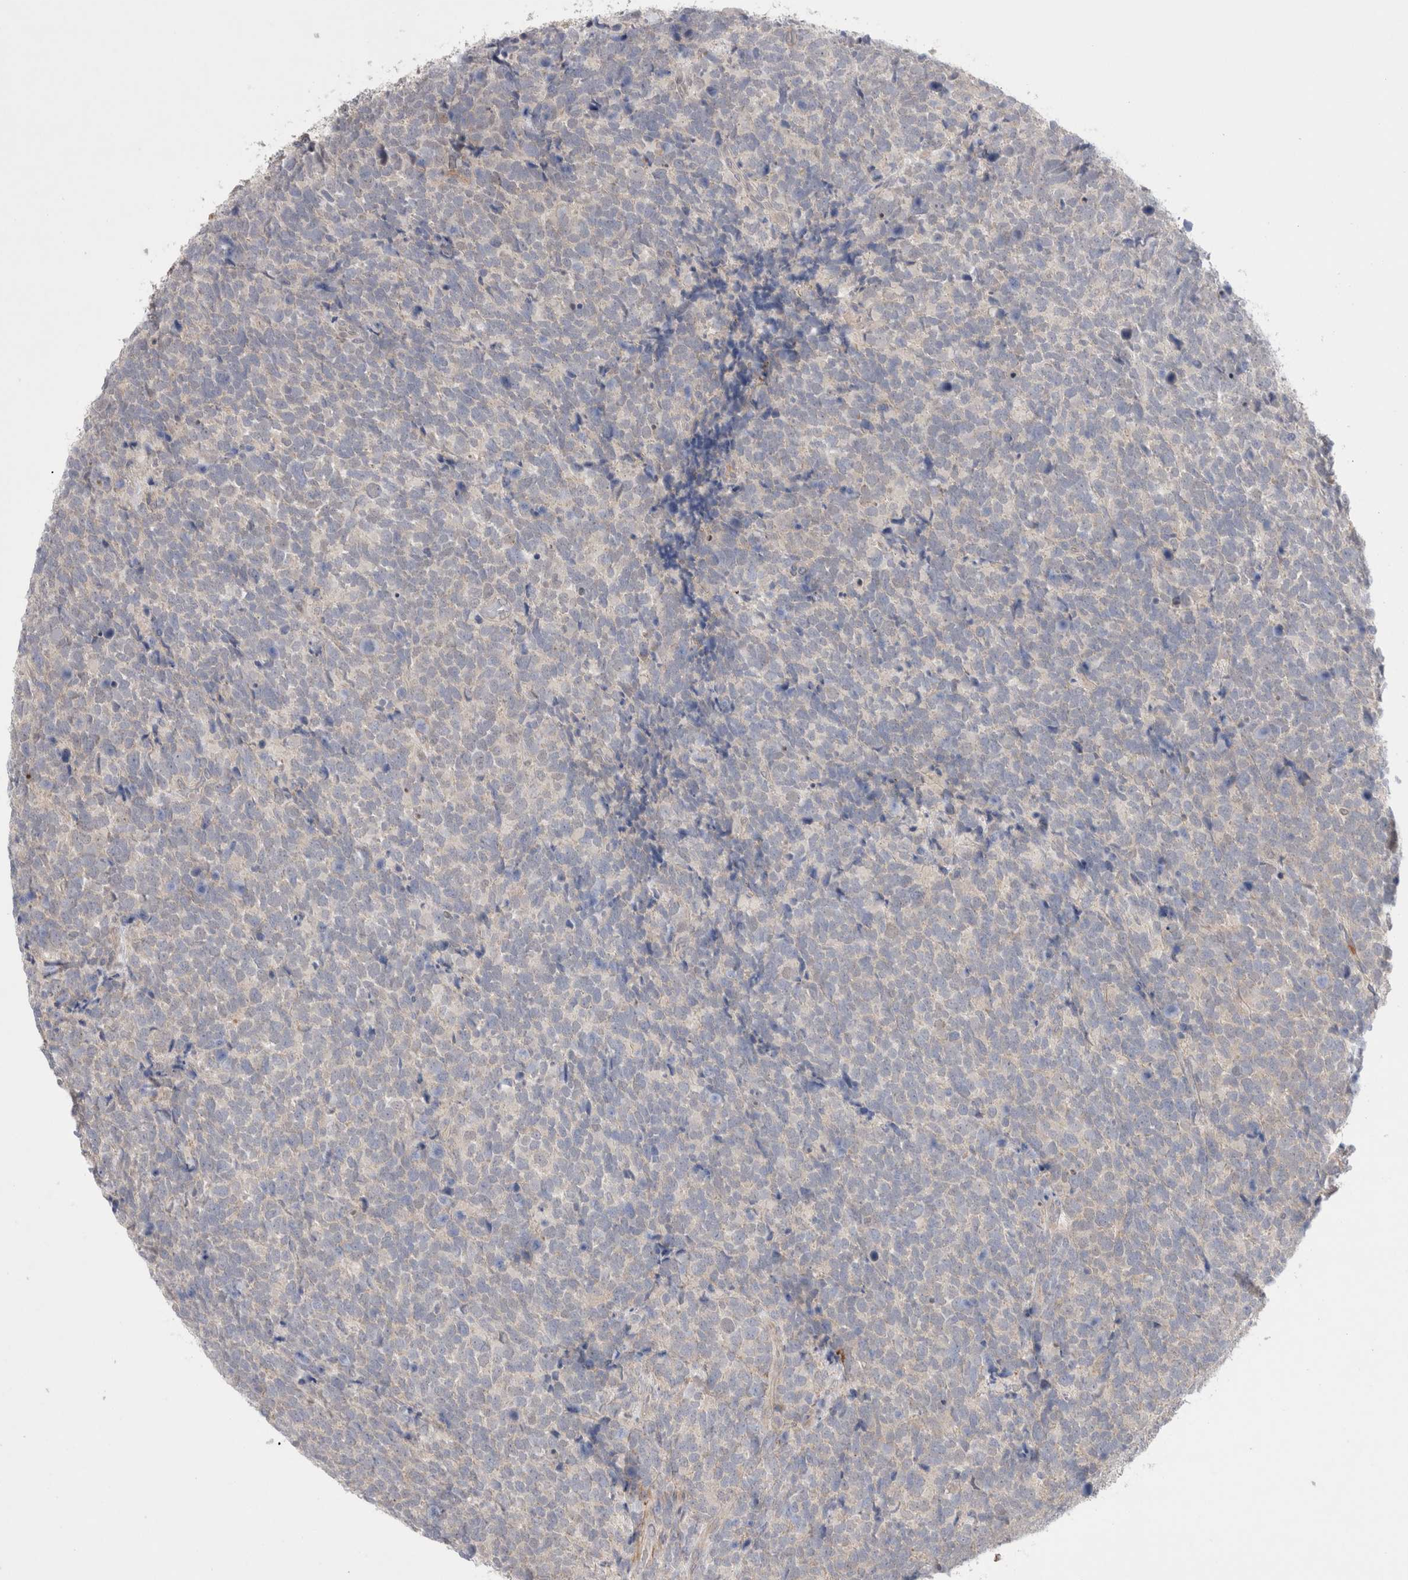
{"staining": {"intensity": "negative", "quantity": "none", "location": "none"}, "tissue": "urothelial cancer", "cell_type": "Tumor cells", "image_type": "cancer", "snomed": [{"axis": "morphology", "description": "Urothelial carcinoma, High grade"}, {"axis": "topography", "description": "Urinary bladder"}], "caption": "High power microscopy histopathology image of an immunohistochemistry (IHC) photomicrograph of urothelial cancer, revealing no significant expression in tumor cells.", "gene": "GSDMB", "patient": {"sex": "female", "age": 82}}